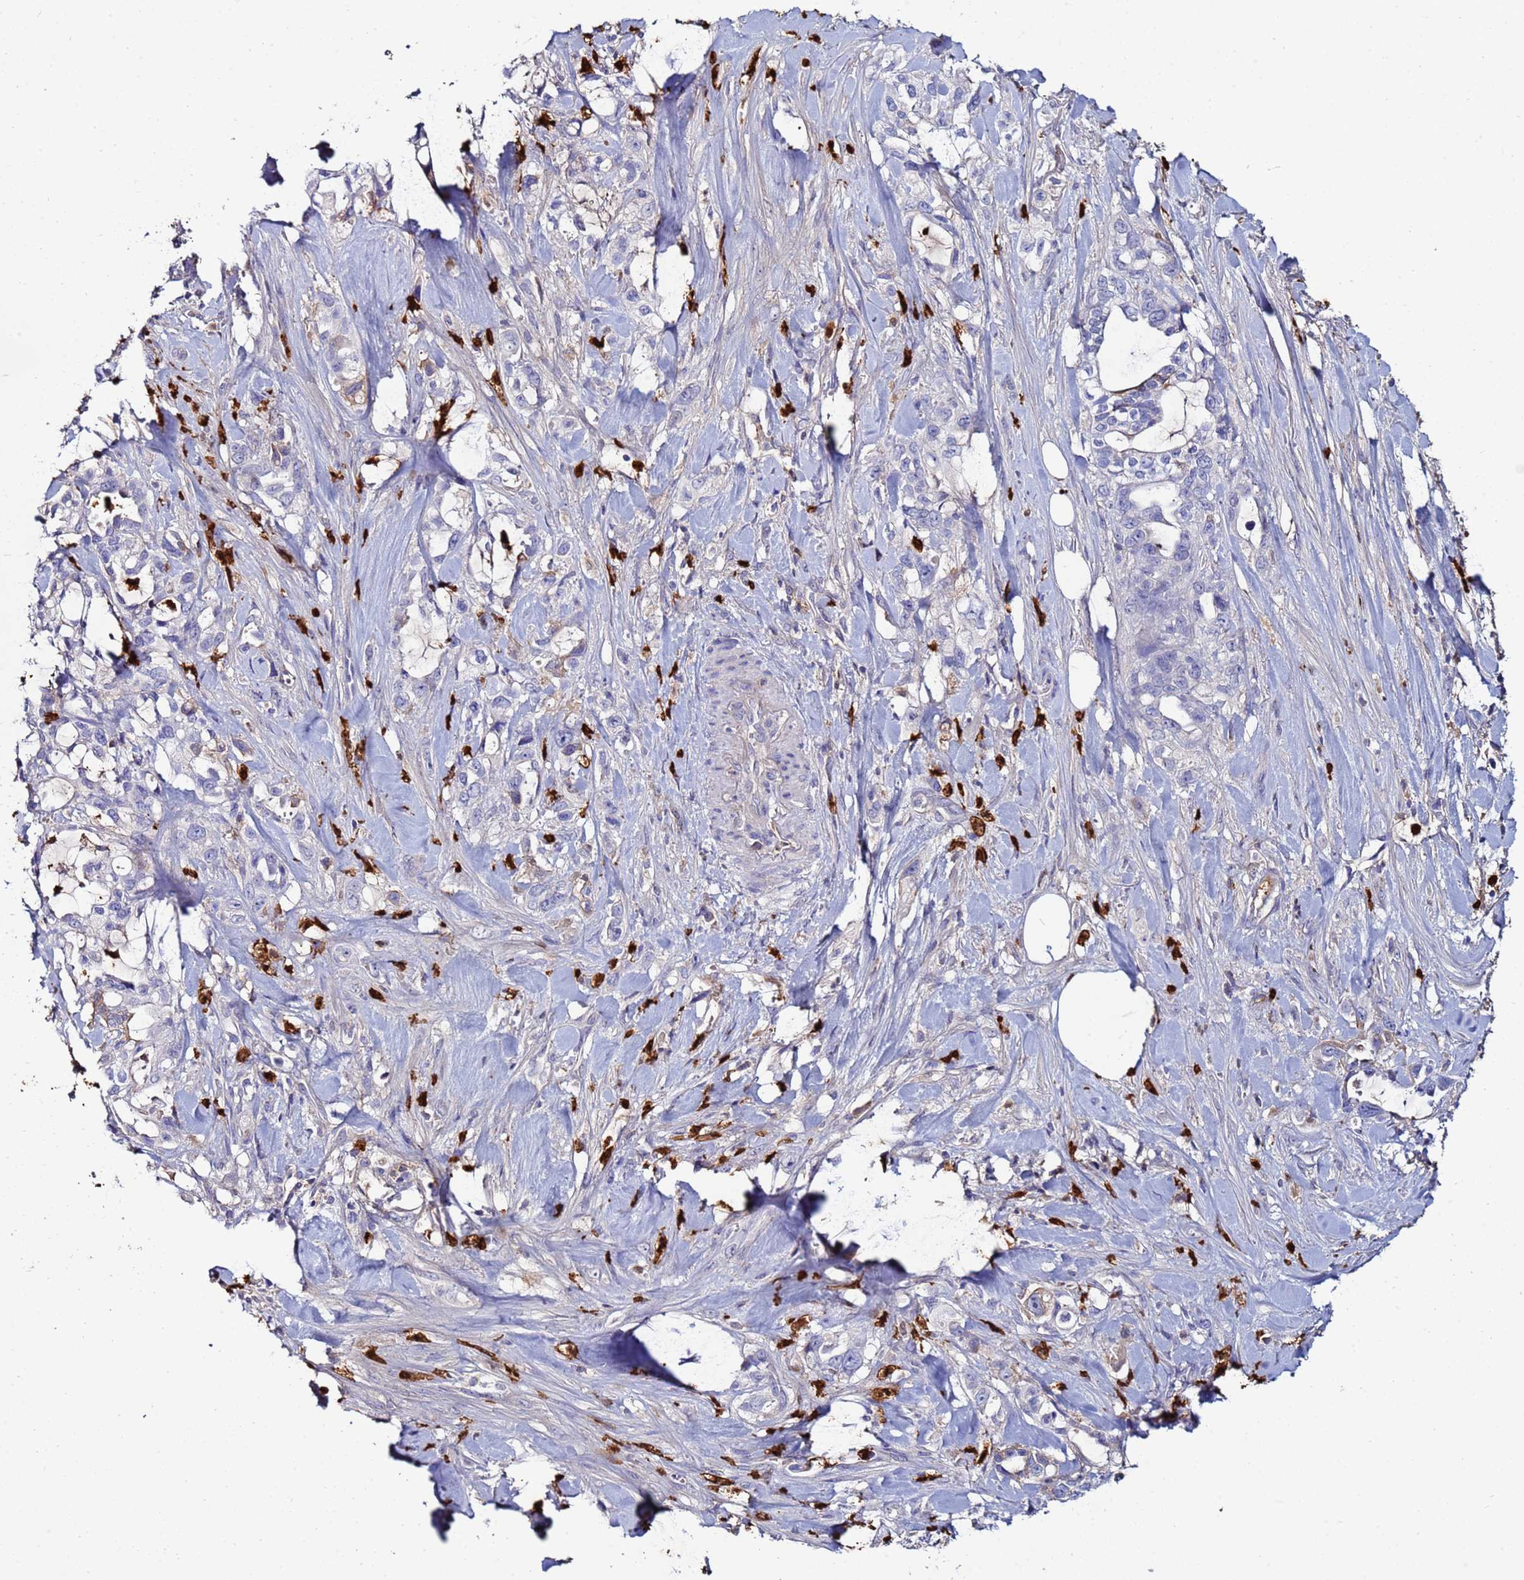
{"staining": {"intensity": "negative", "quantity": "none", "location": "none"}, "tissue": "pancreatic cancer", "cell_type": "Tumor cells", "image_type": "cancer", "snomed": [{"axis": "morphology", "description": "Adenocarcinoma, NOS"}, {"axis": "topography", "description": "Pancreas"}], "caption": "Adenocarcinoma (pancreatic) was stained to show a protein in brown. There is no significant expression in tumor cells.", "gene": "TUBAL3", "patient": {"sex": "female", "age": 61}}